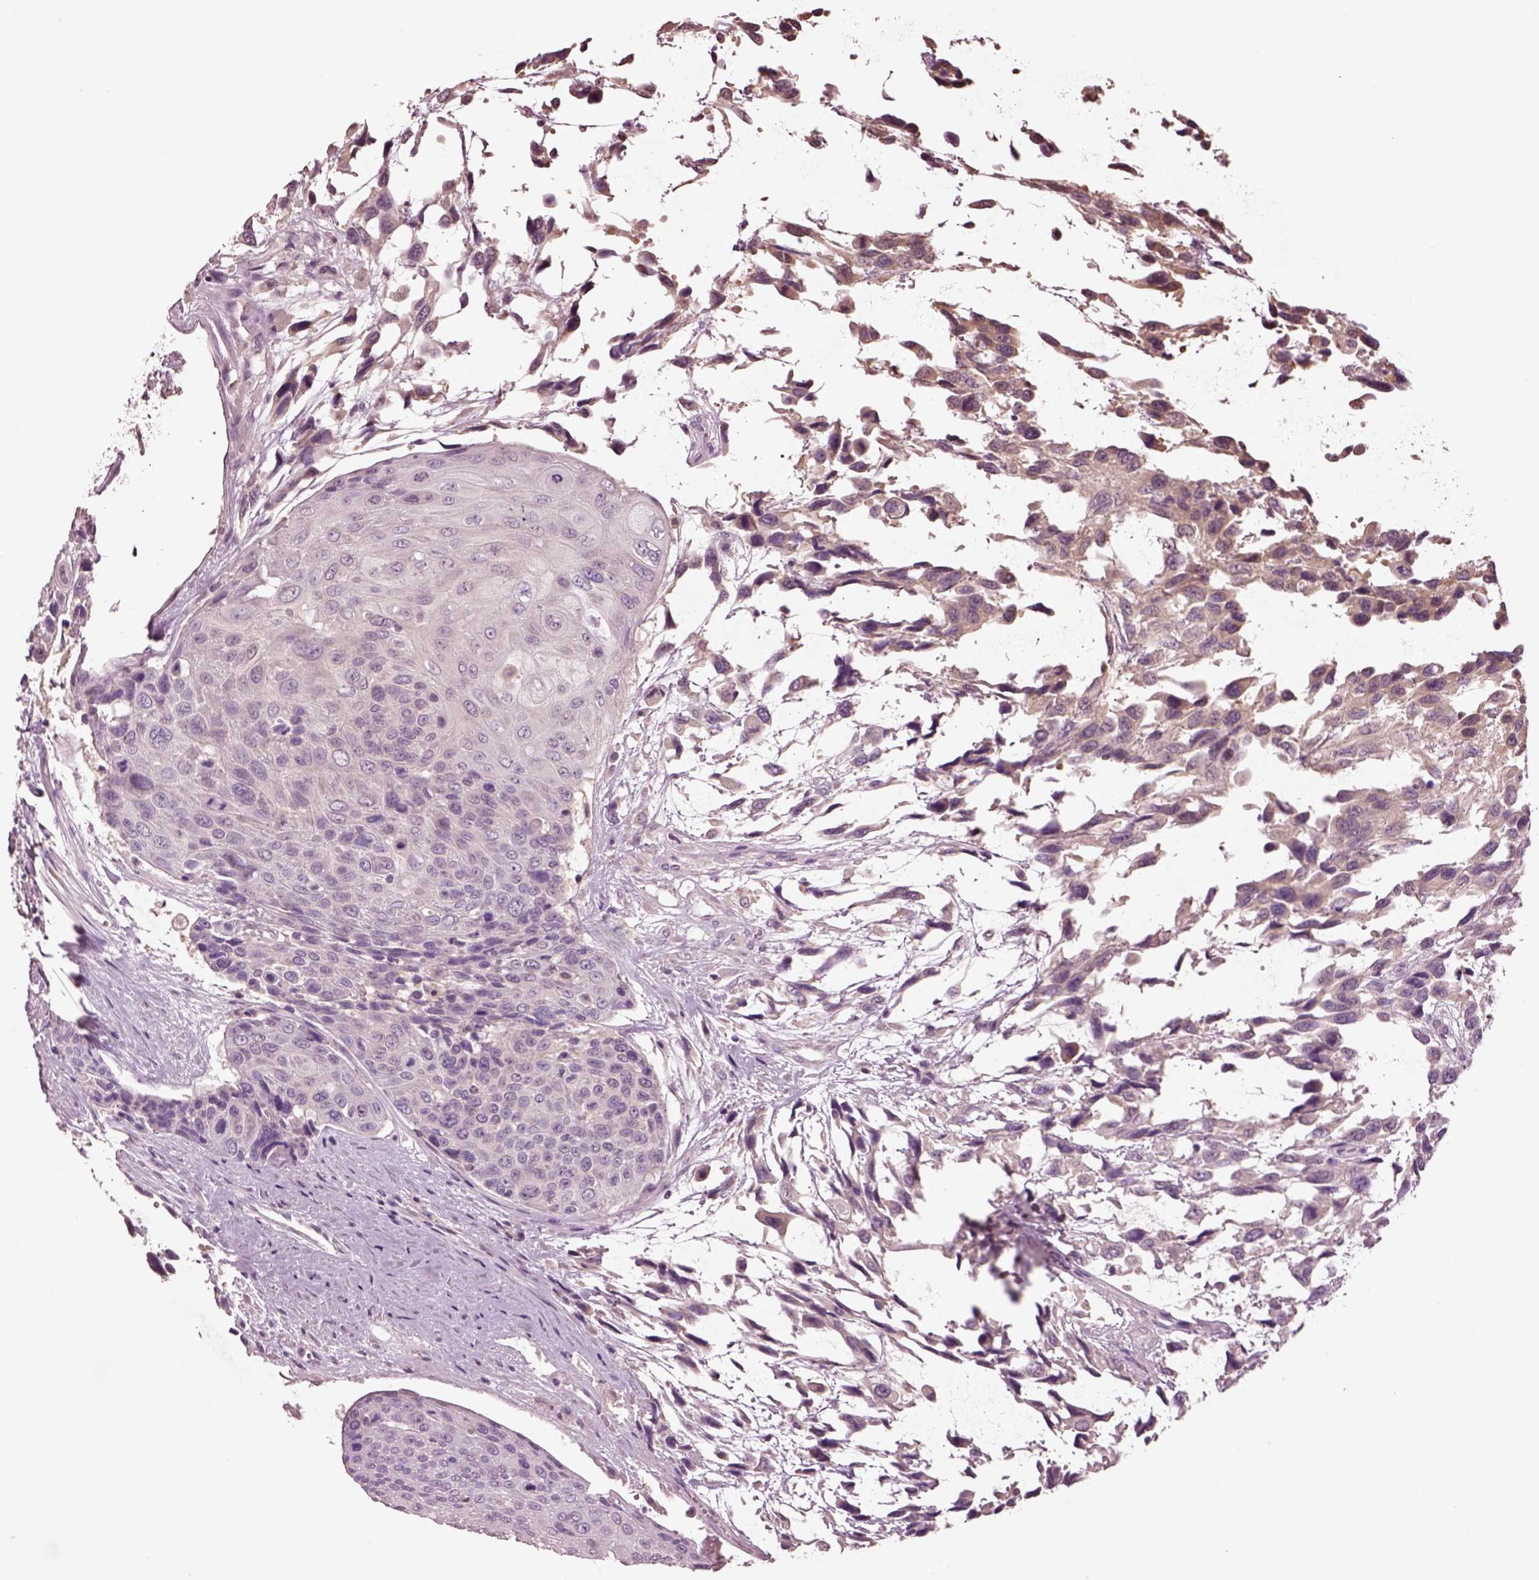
{"staining": {"intensity": "negative", "quantity": "none", "location": "none"}, "tissue": "urothelial cancer", "cell_type": "Tumor cells", "image_type": "cancer", "snomed": [{"axis": "morphology", "description": "Urothelial carcinoma, High grade"}, {"axis": "topography", "description": "Urinary bladder"}], "caption": "DAB (3,3'-diaminobenzidine) immunohistochemical staining of urothelial cancer shows no significant staining in tumor cells. (Brightfield microscopy of DAB immunohistochemistry (IHC) at high magnification).", "gene": "CLPSL1", "patient": {"sex": "female", "age": 70}}